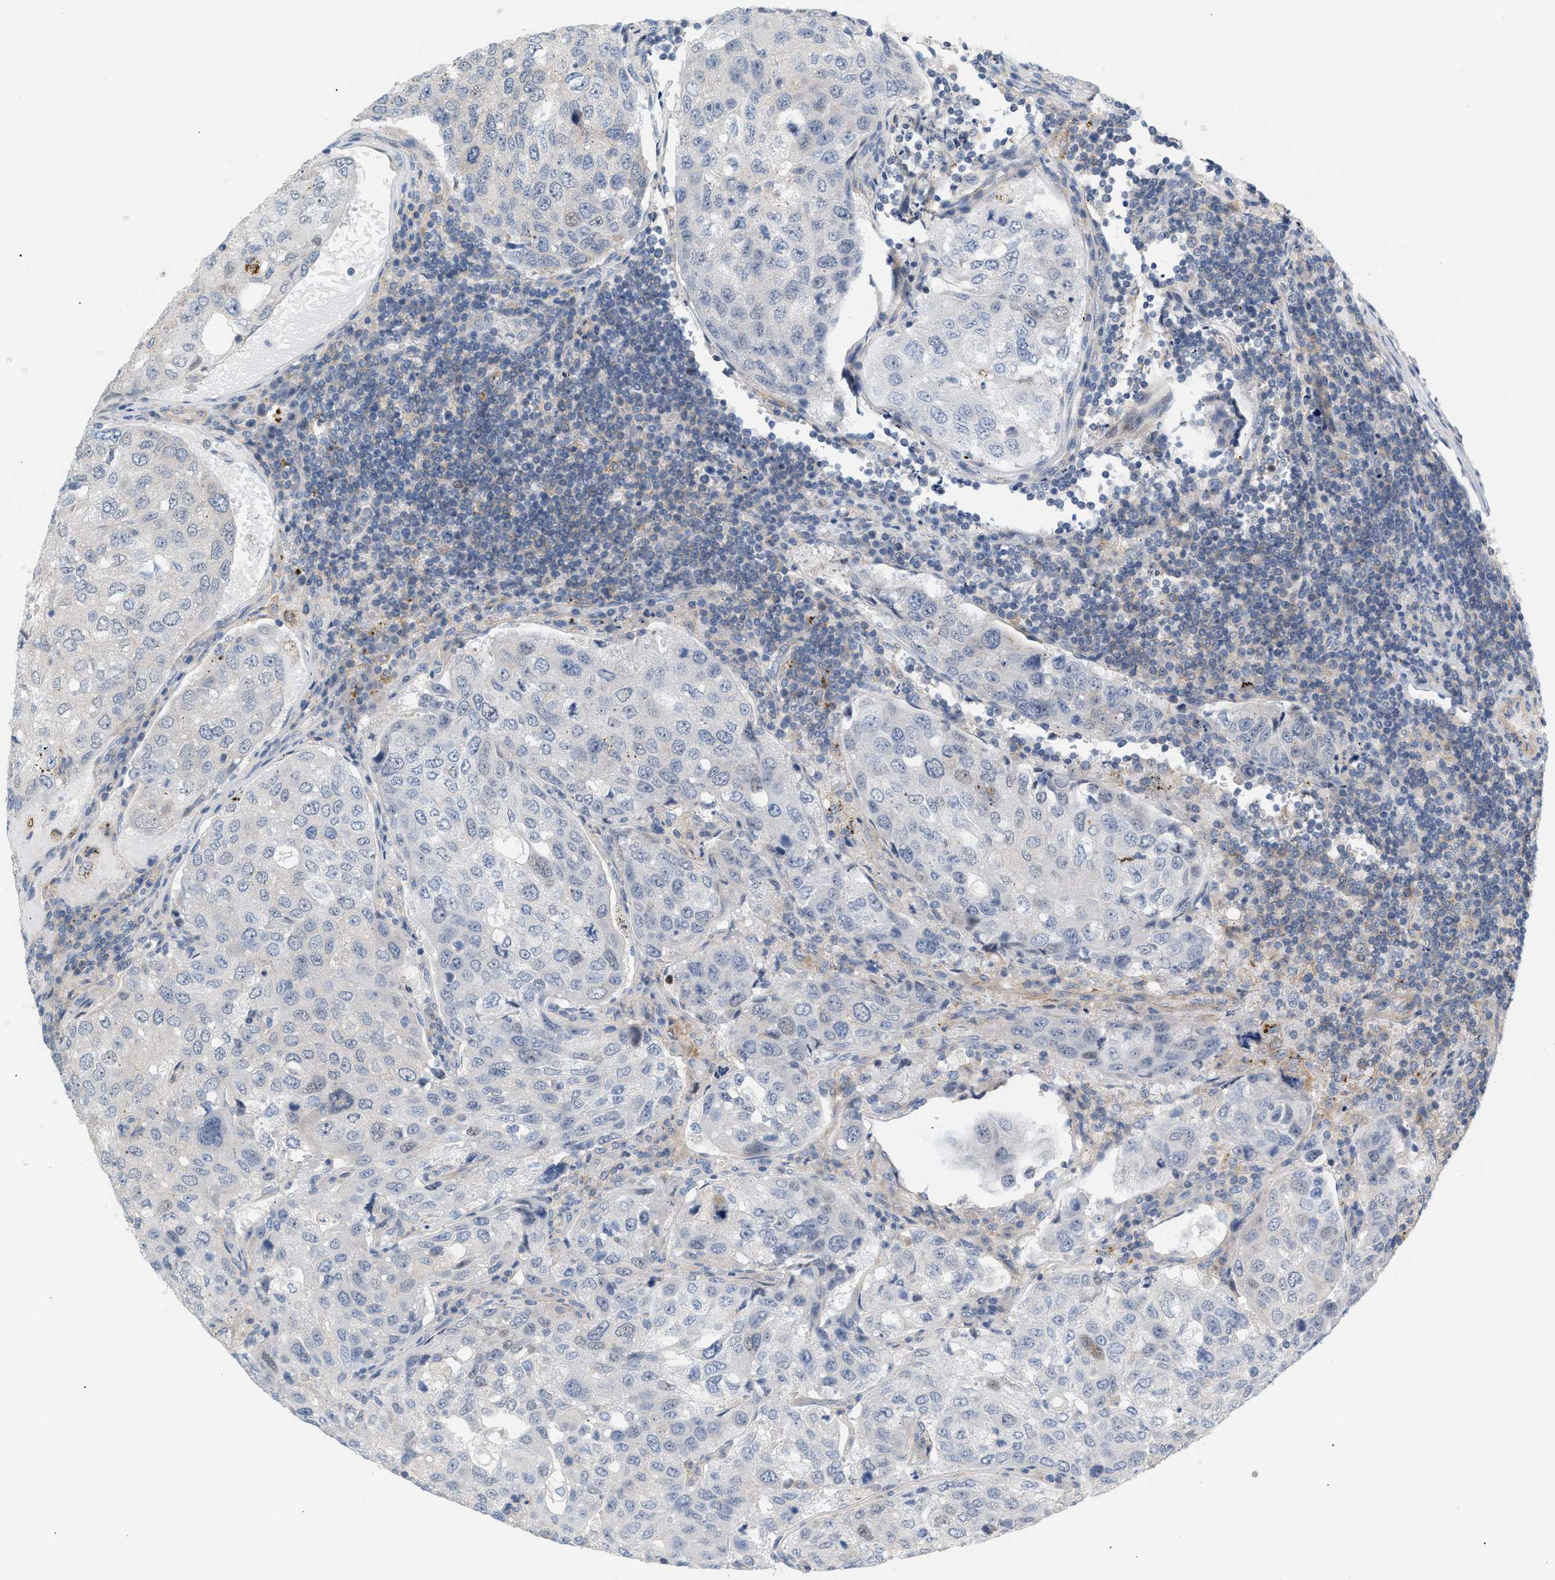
{"staining": {"intensity": "negative", "quantity": "none", "location": "none"}, "tissue": "urothelial cancer", "cell_type": "Tumor cells", "image_type": "cancer", "snomed": [{"axis": "morphology", "description": "Urothelial carcinoma, High grade"}, {"axis": "topography", "description": "Lymph node"}, {"axis": "topography", "description": "Urinary bladder"}], "caption": "Protein analysis of urothelial cancer shows no significant staining in tumor cells.", "gene": "LRCH1", "patient": {"sex": "male", "age": 51}}